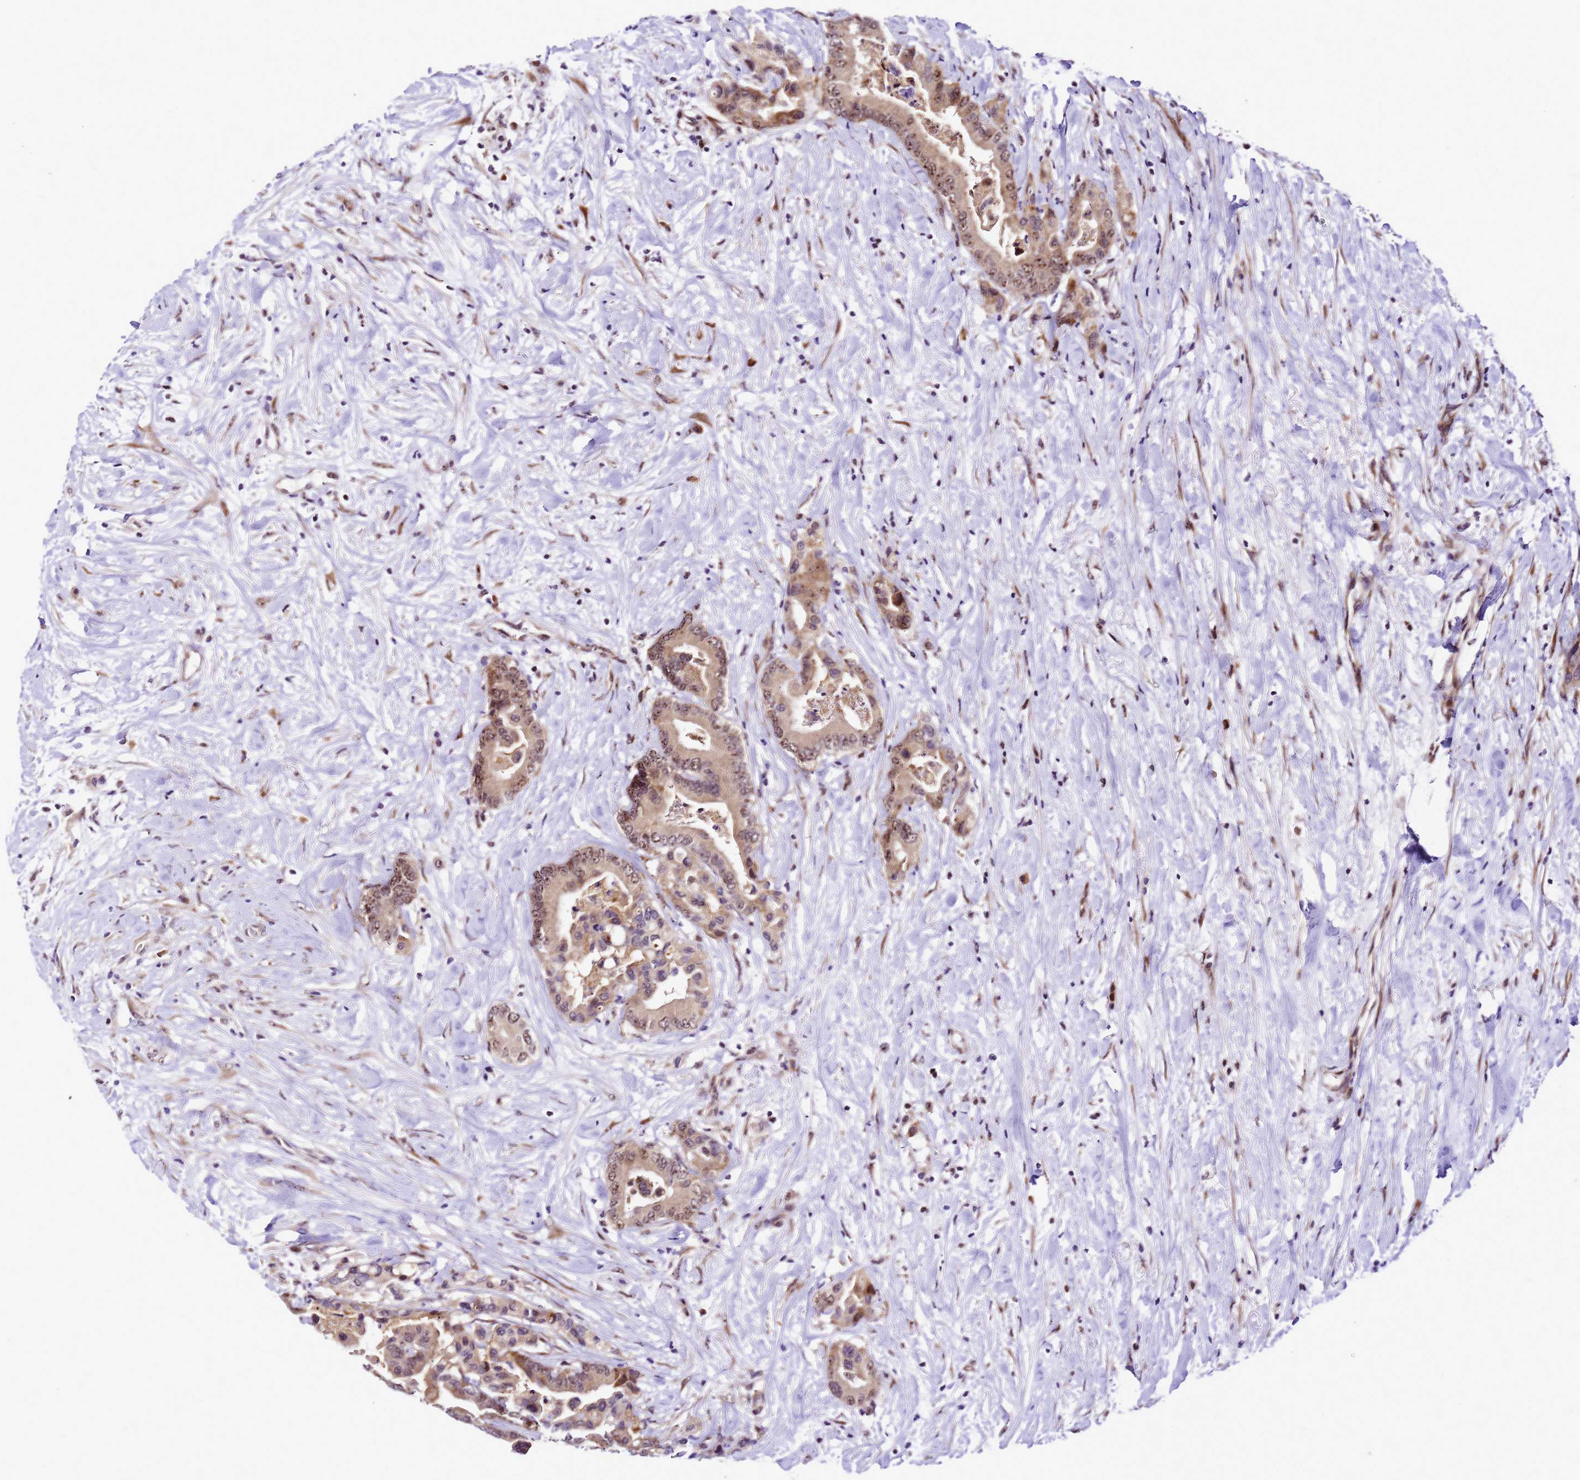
{"staining": {"intensity": "moderate", "quantity": "25%-75%", "location": "nuclear"}, "tissue": "colorectal cancer", "cell_type": "Tumor cells", "image_type": "cancer", "snomed": [{"axis": "morphology", "description": "Normal tissue, NOS"}, {"axis": "morphology", "description": "Adenocarcinoma, NOS"}, {"axis": "topography", "description": "Colon"}], "caption": "Protein expression by immunohistochemistry demonstrates moderate nuclear positivity in about 25%-75% of tumor cells in colorectal adenocarcinoma.", "gene": "SLX4IP", "patient": {"sex": "male", "age": 82}}